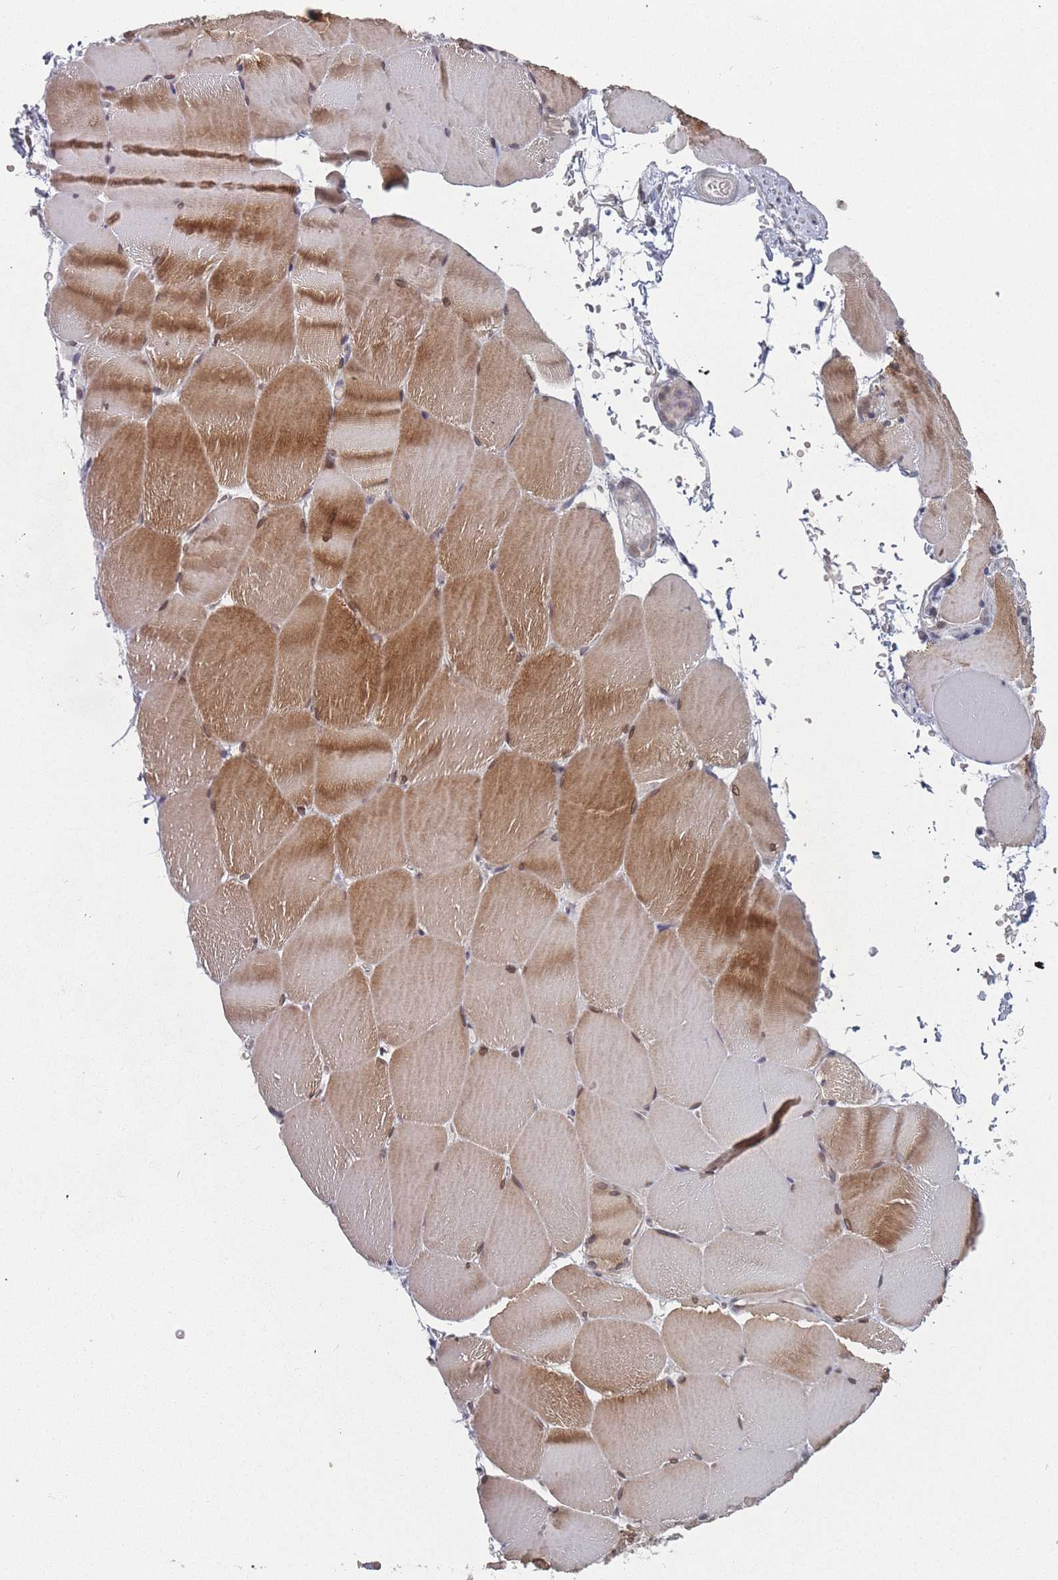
{"staining": {"intensity": "moderate", "quantity": "25%-75%", "location": "cytoplasmic/membranous,nuclear"}, "tissue": "skeletal muscle", "cell_type": "Myocytes", "image_type": "normal", "snomed": [{"axis": "morphology", "description": "Normal tissue, NOS"}, {"axis": "topography", "description": "Skeletal muscle"}, {"axis": "topography", "description": "Parathyroid gland"}], "caption": "Human skeletal muscle stained with a brown dye reveals moderate cytoplasmic/membranous,nuclear positive staining in approximately 25%-75% of myocytes.", "gene": "TBC1D25", "patient": {"sex": "female", "age": 37}}